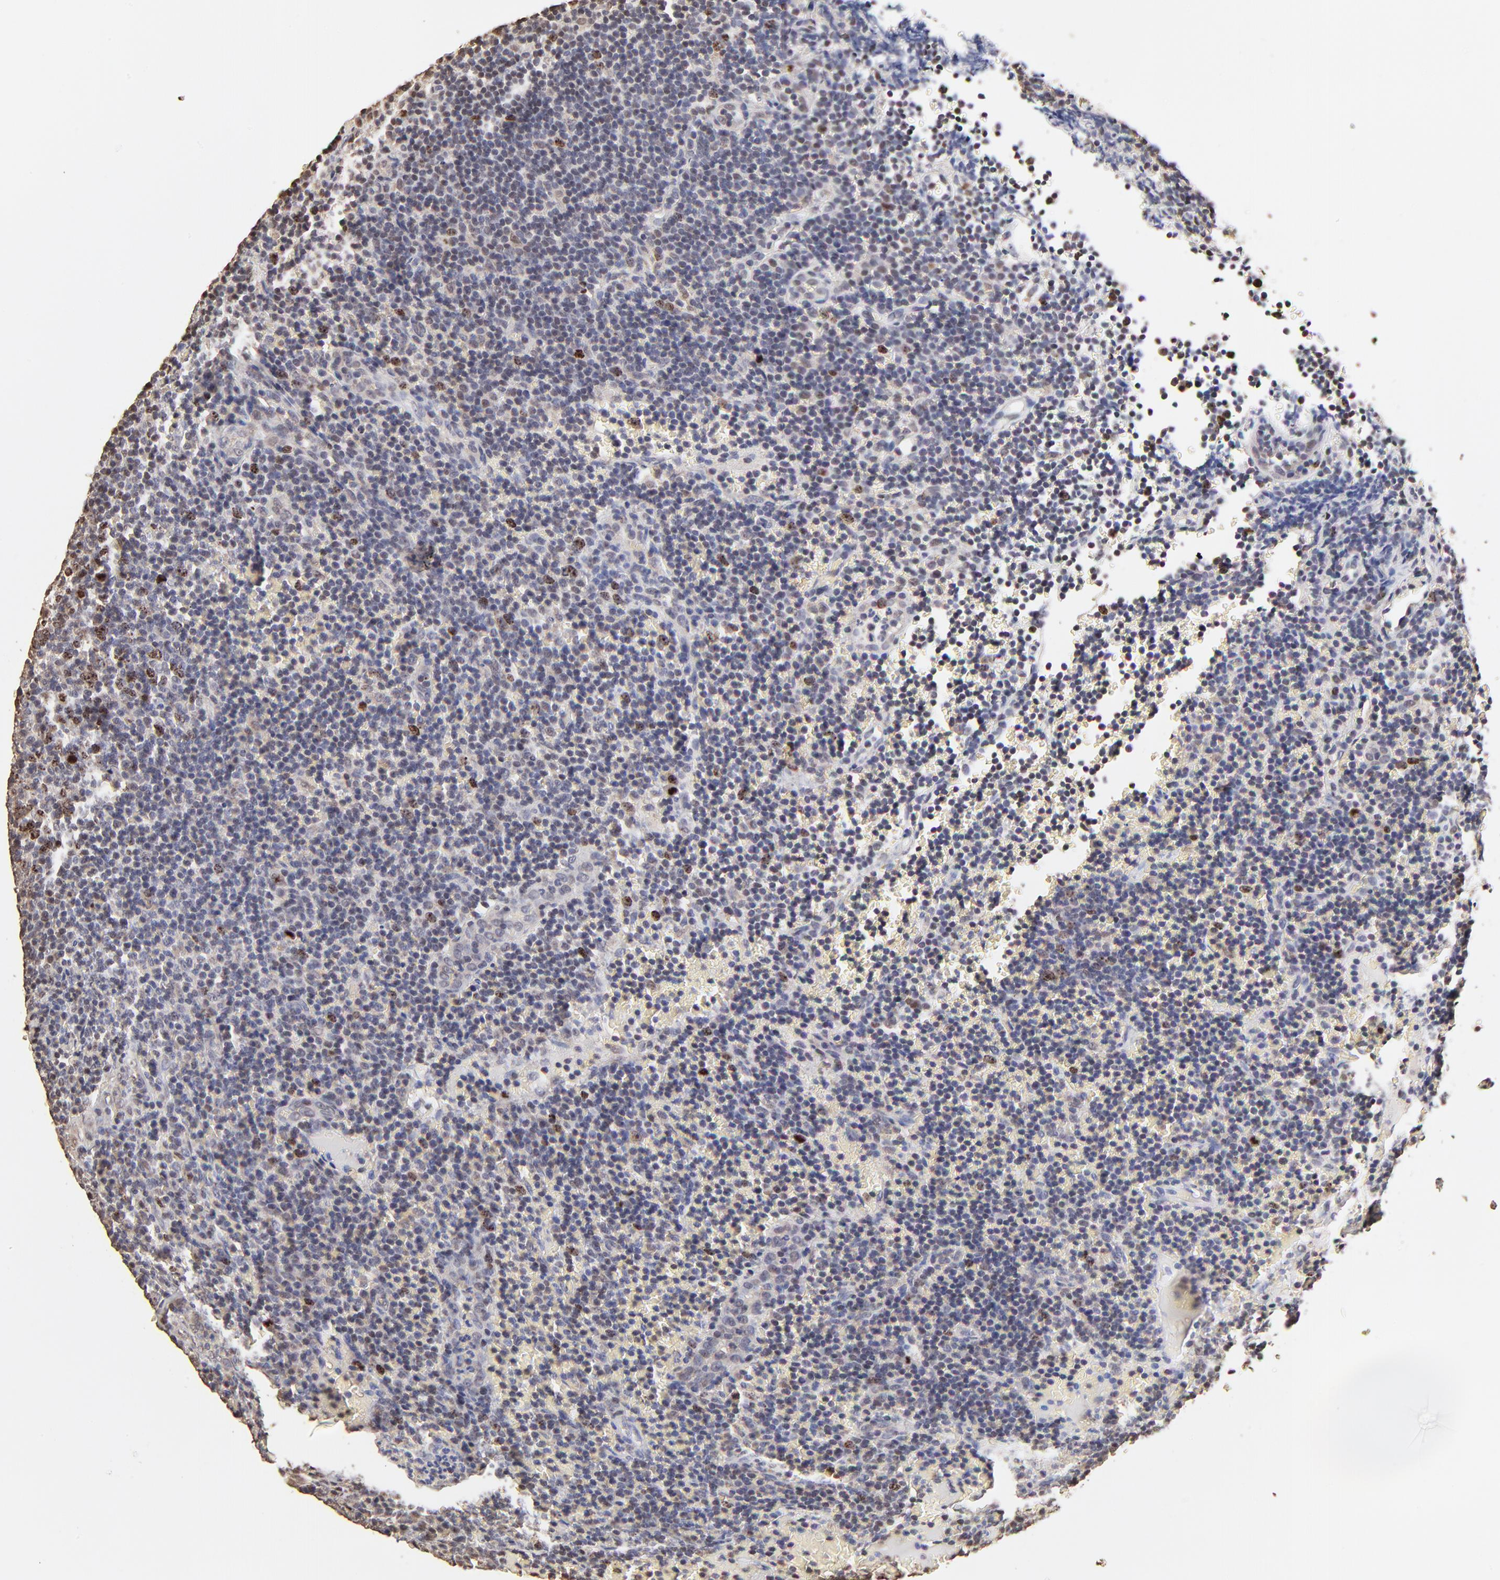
{"staining": {"intensity": "moderate", "quantity": "<25%", "location": "nuclear"}, "tissue": "lymphoma", "cell_type": "Tumor cells", "image_type": "cancer", "snomed": [{"axis": "morphology", "description": "Malignant lymphoma, non-Hodgkin's type, Low grade"}, {"axis": "topography", "description": "Lymph node"}], "caption": "Lymphoma stained with immunohistochemistry (IHC) reveals moderate nuclear positivity in approximately <25% of tumor cells. (DAB IHC, brown staining for protein, blue staining for nuclei).", "gene": "BIRC5", "patient": {"sex": "male", "age": 74}}